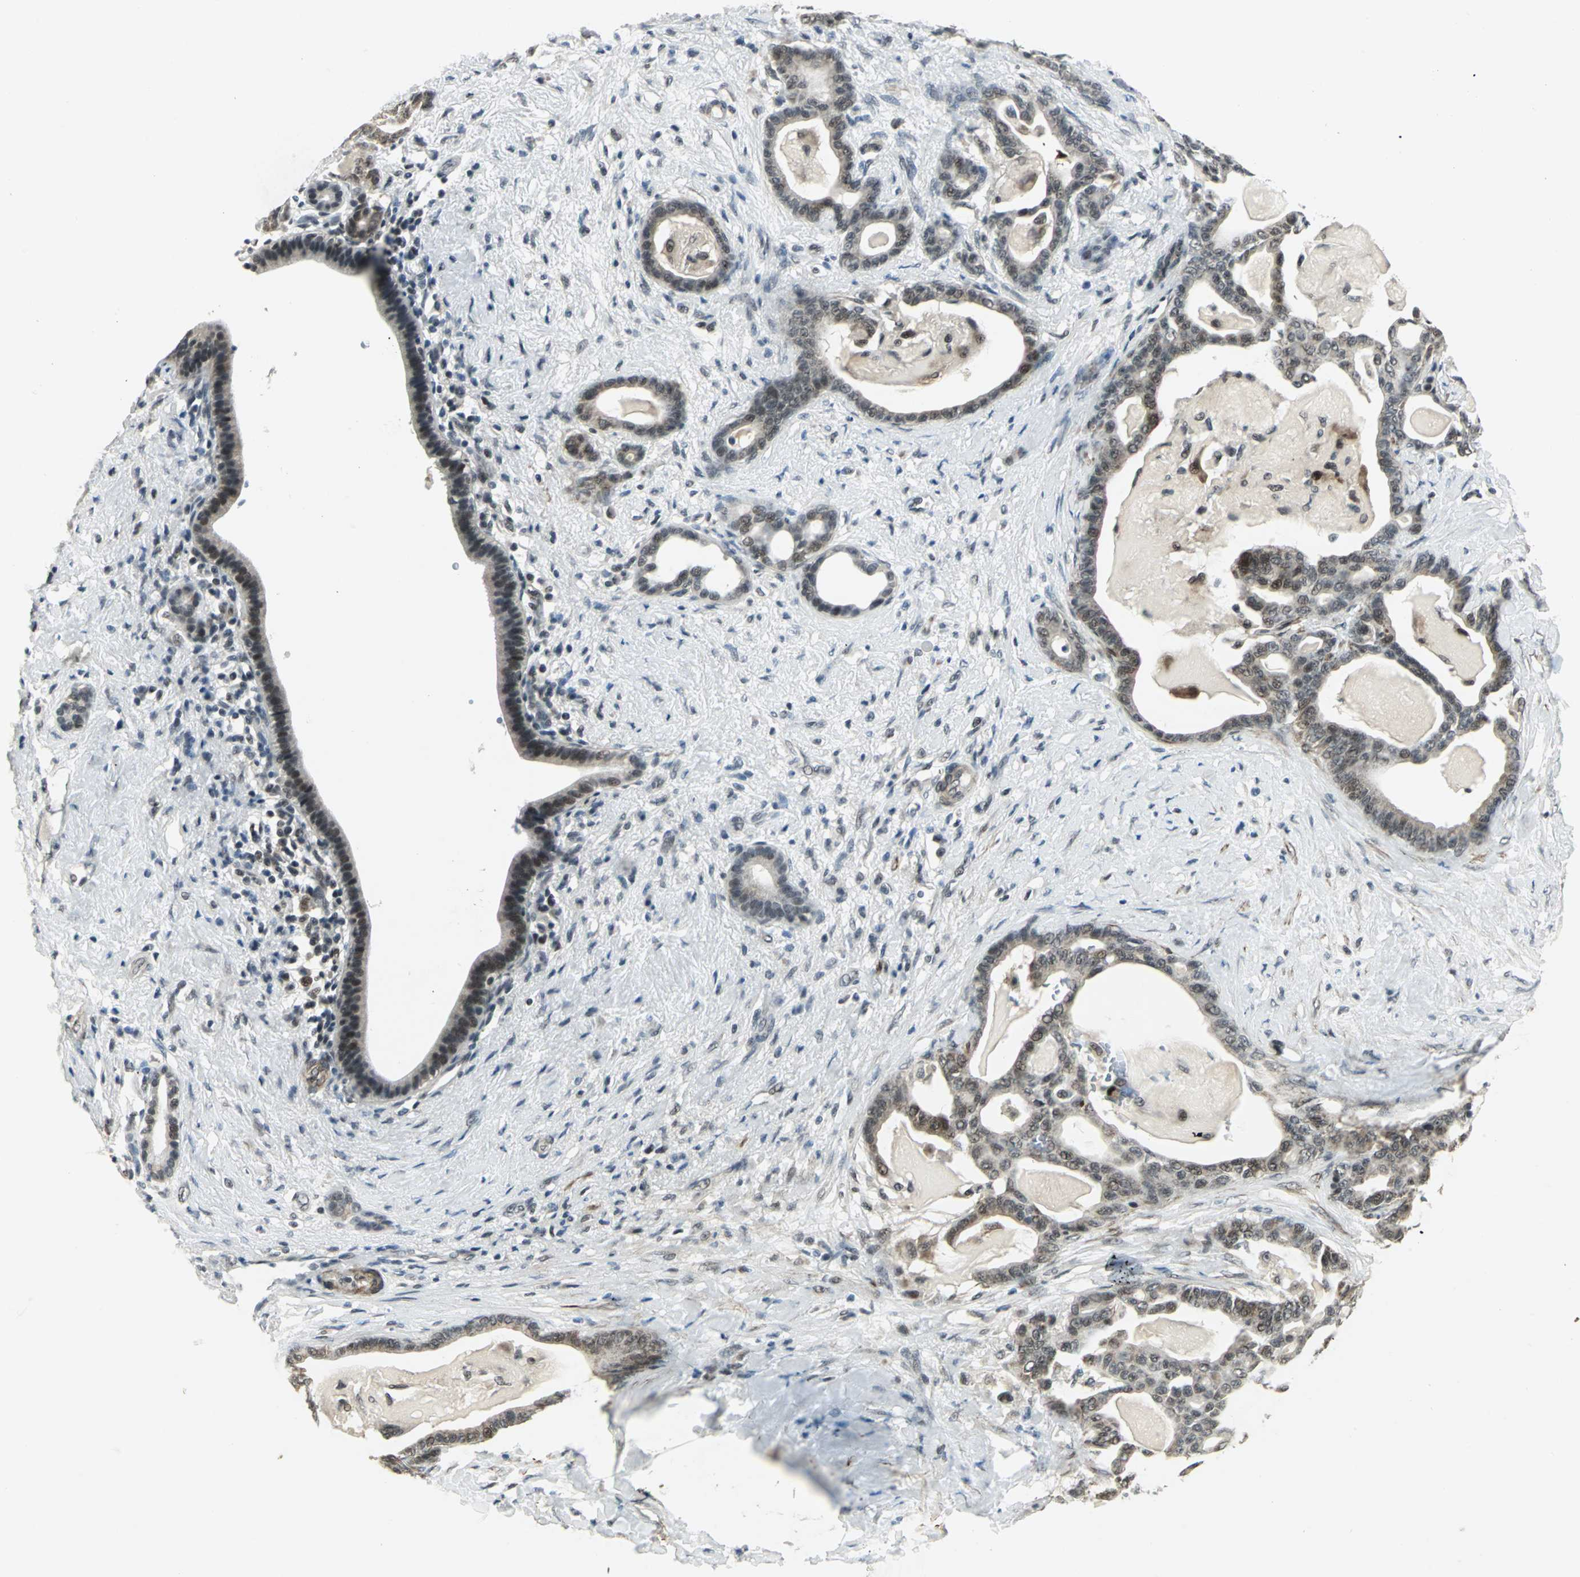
{"staining": {"intensity": "weak", "quantity": ">75%", "location": "cytoplasmic/membranous,nuclear"}, "tissue": "pancreatic cancer", "cell_type": "Tumor cells", "image_type": "cancer", "snomed": [{"axis": "morphology", "description": "Adenocarcinoma, NOS"}, {"axis": "topography", "description": "Pancreas"}], "caption": "Immunohistochemistry photomicrograph of human adenocarcinoma (pancreatic) stained for a protein (brown), which reveals low levels of weak cytoplasmic/membranous and nuclear expression in about >75% of tumor cells.", "gene": "MTA1", "patient": {"sex": "male", "age": 63}}